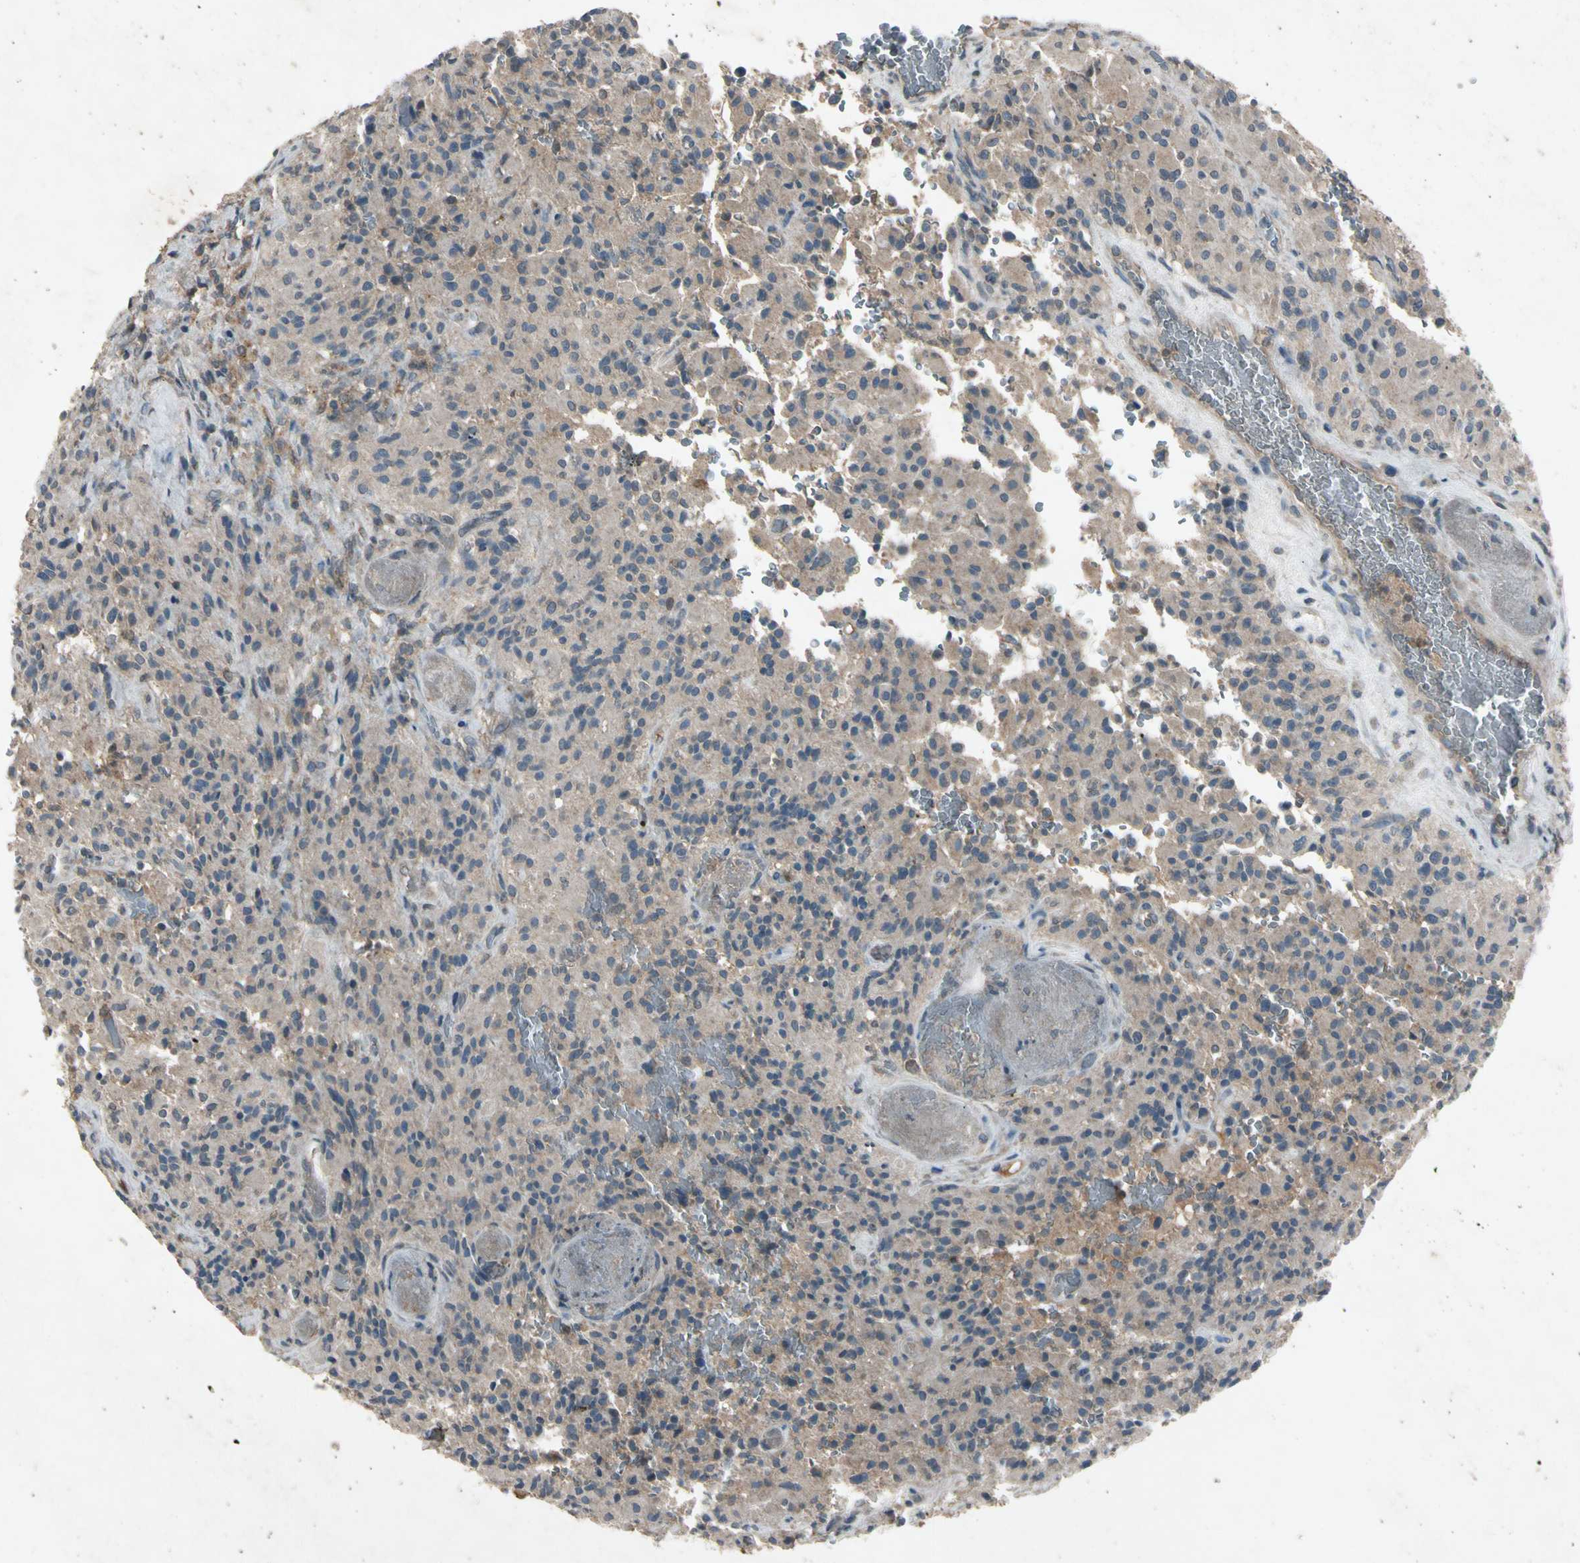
{"staining": {"intensity": "weak", "quantity": "<25%", "location": "cytoplasmic/membranous"}, "tissue": "glioma", "cell_type": "Tumor cells", "image_type": "cancer", "snomed": [{"axis": "morphology", "description": "Glioma, malignant, High grade"}, {"axis": "topography", "description": "Brain"}], "caption": "Tumor cells are negative for brown protein staining in glioma. (DAB (3,3'-diaminobenzidine) IHC with hematoxylin counter stain).", "gene": "GPLD1", "patient": {"sex": "male", "age": 71}}